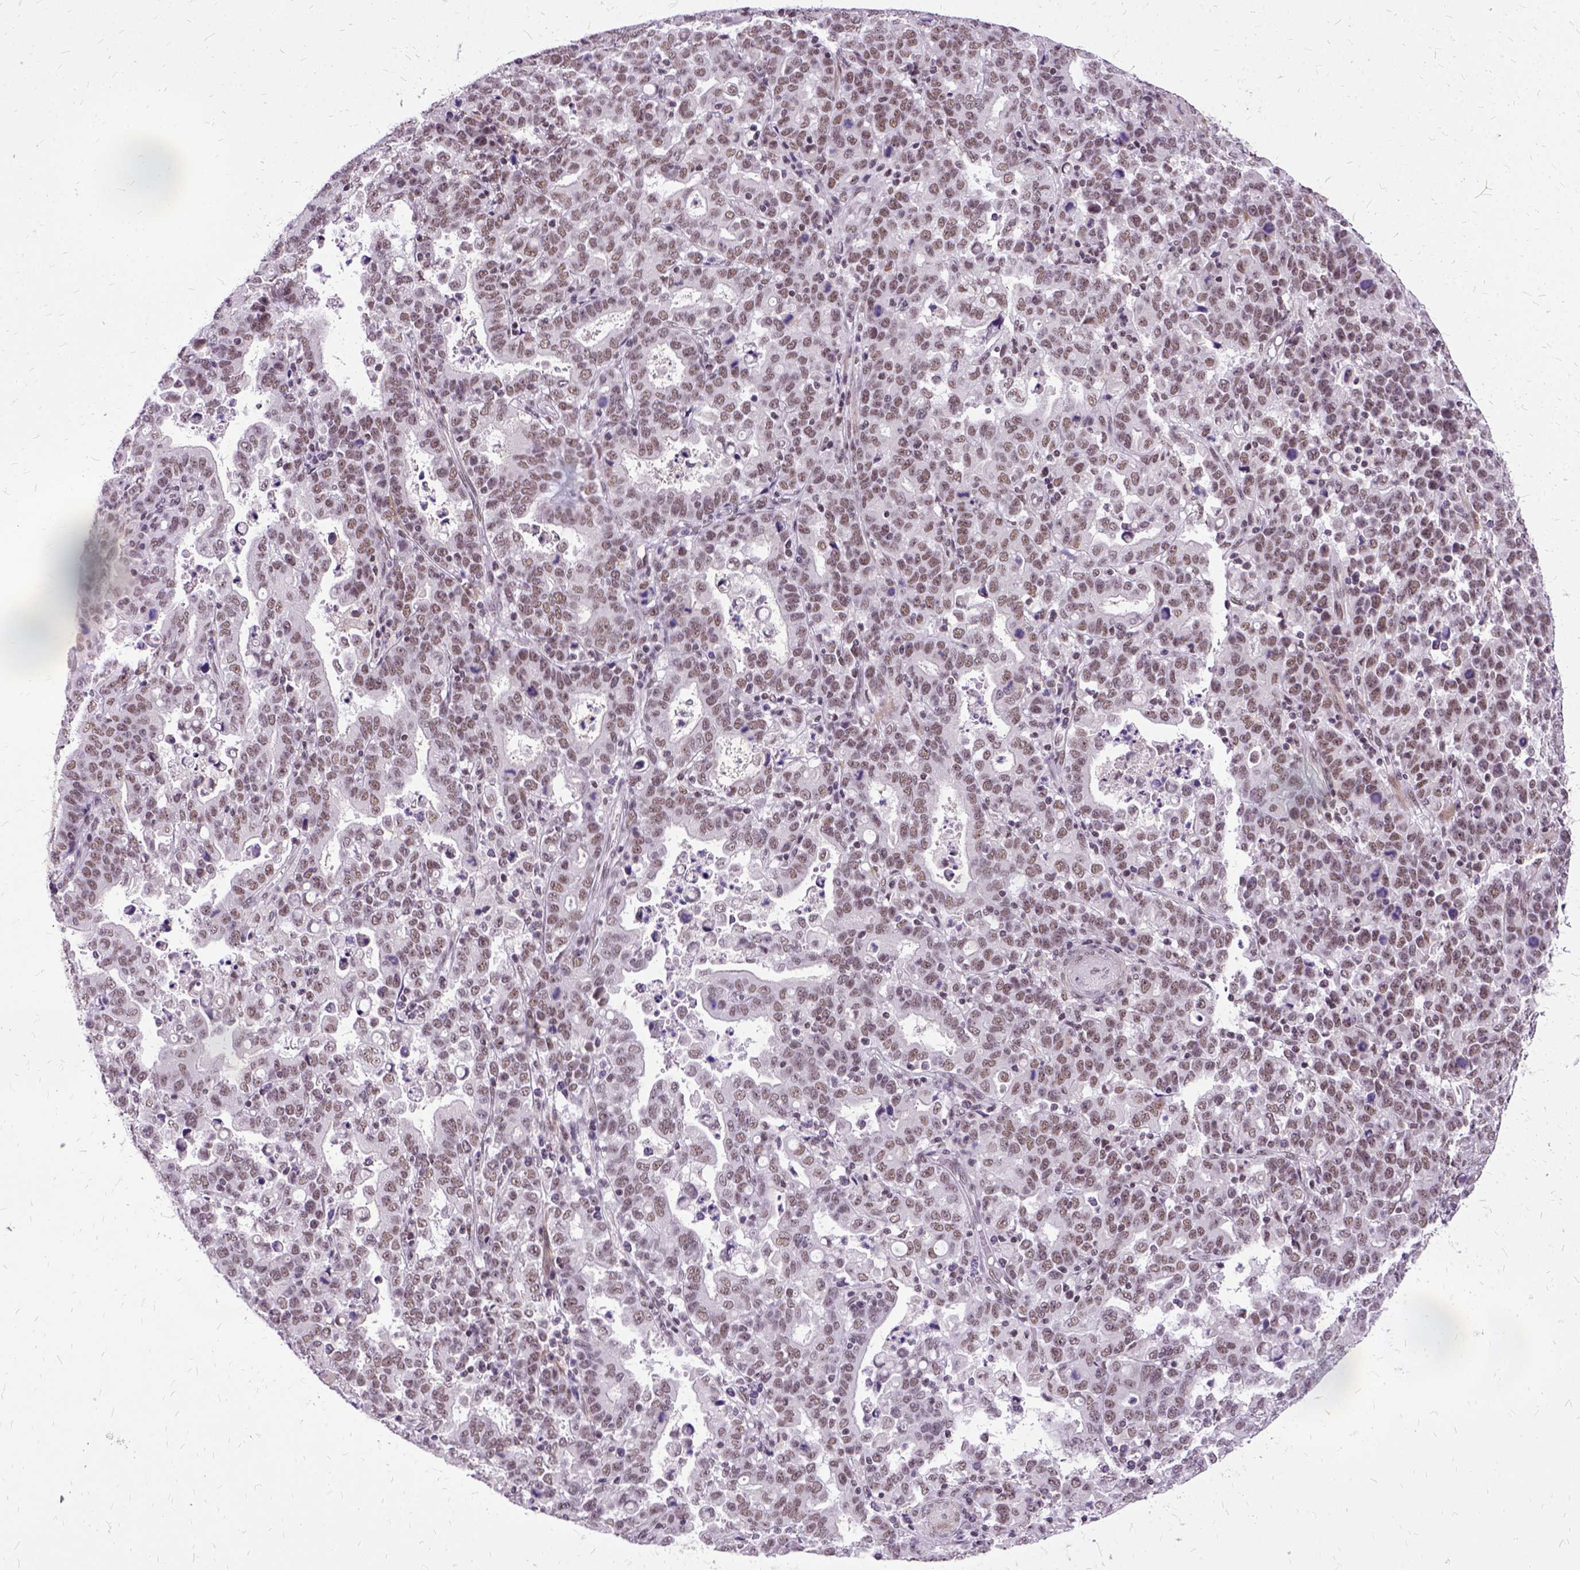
{"staining": {"intensity": "moderate", "quantity": "<25%", "location": "nuclear"}, "tissue": "stomach cancer", "cell_type": "Tumor cells", "image_type": "cancer", "snomed": [{"axis": "morphology", "description": "Adenocarcinoma, NOS"}, {"axis": "topography", "description": "Stomach"}], "caption": "This is a histology image of immunohistochemistry (IHC) staining of stomach adenocarcinoma, which shows moderate expression in the nuclear of tumor cells.", "gene": "SETD1A", "patient": {"sex": "male", "age": 82}}